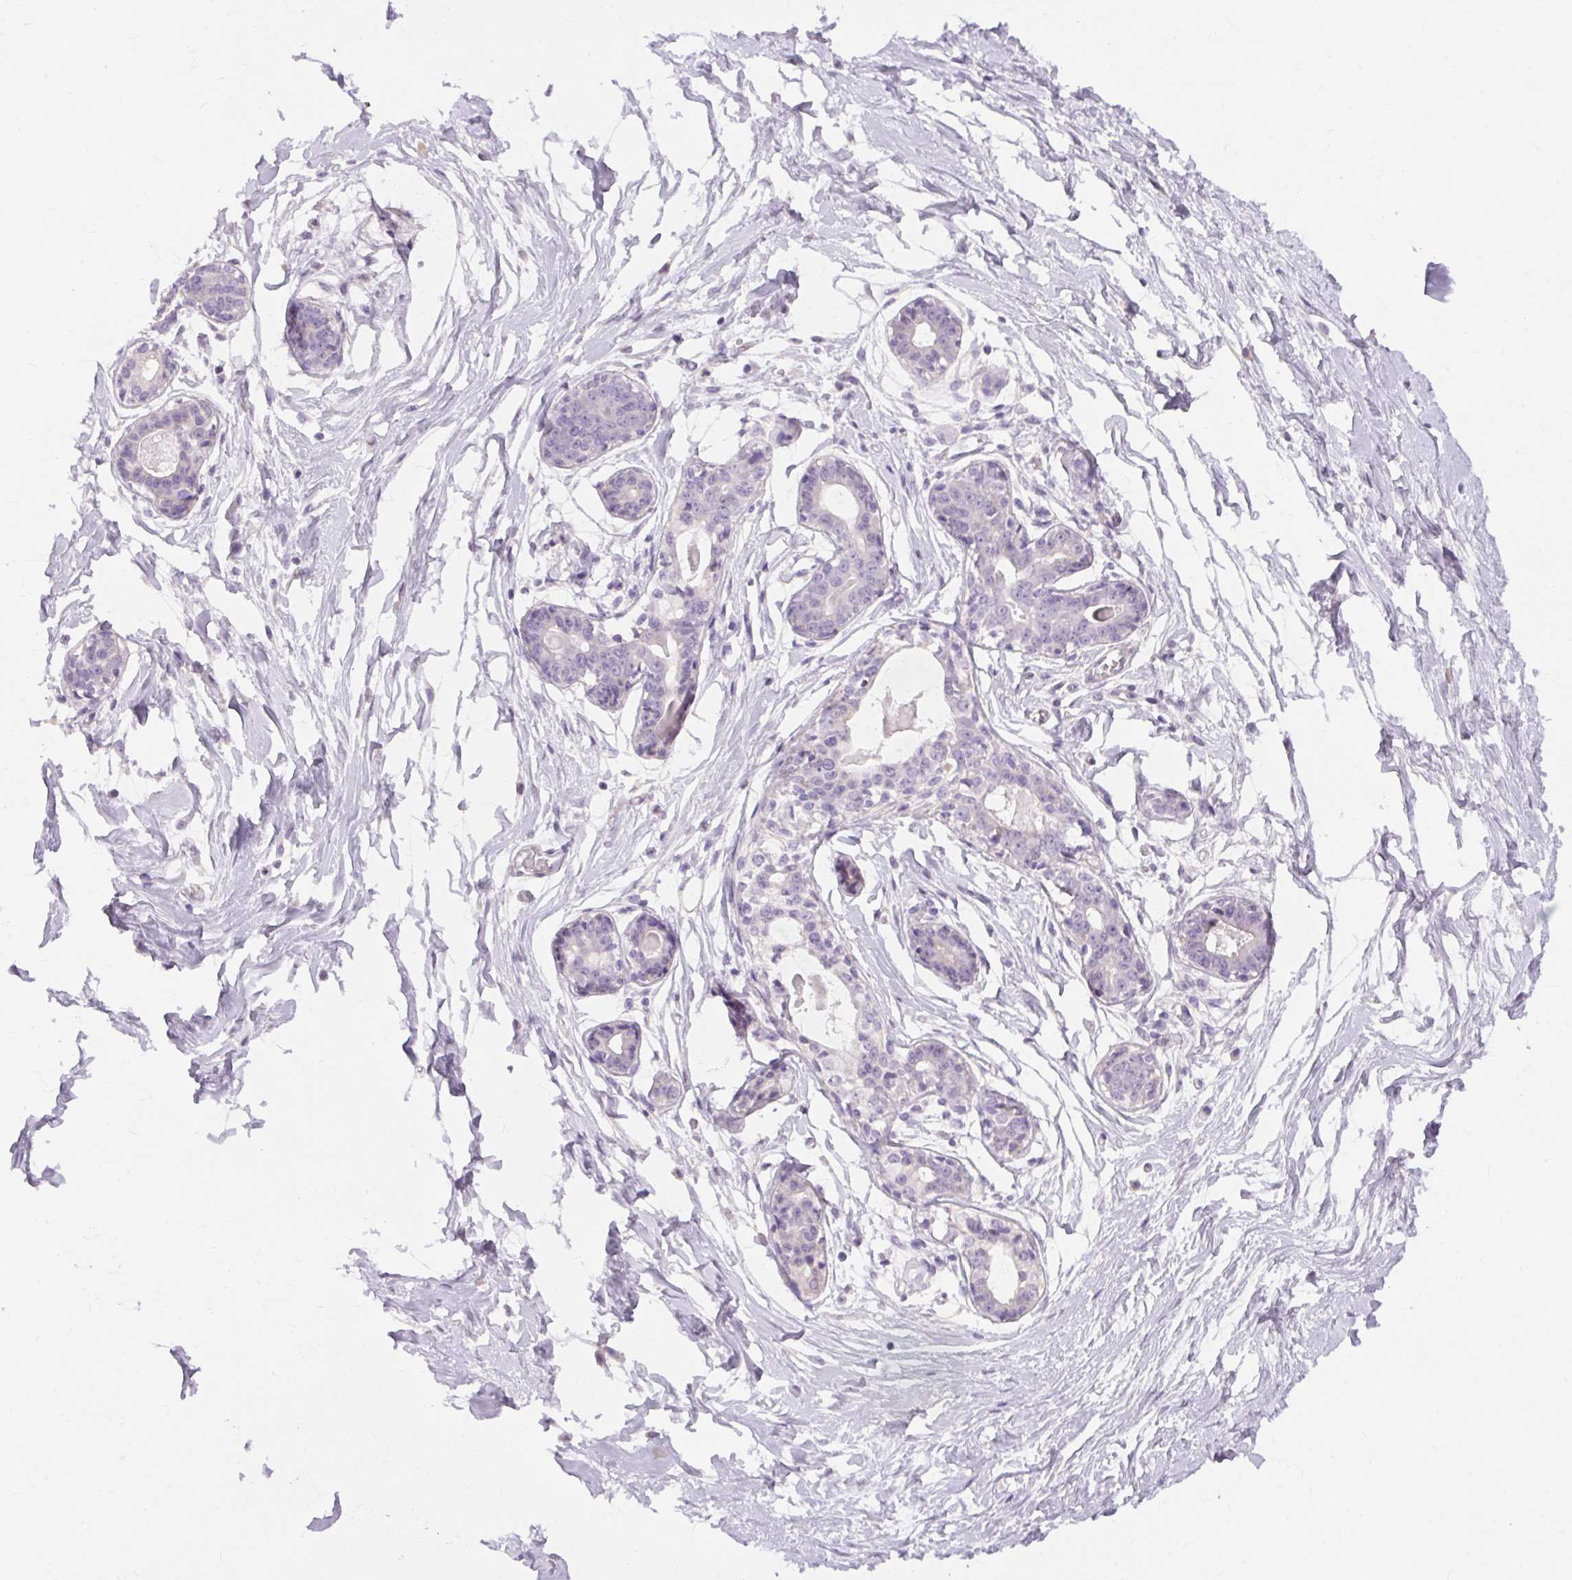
{"staining": {"intensity": "negative", "quantity": "none", "location": "none"}, "tissue": "breast", "cell_type": "Adipocytes", "image_type": "normal", "snomed": [{"axis": "morphology", "description": "Normal tissue, NOS"}, {"axis": "topography", "description": "Breast"}], "caption": "This is a photomicrograph of immunohistochemistry (IHC) staining of normal breast, which shows no expression in adipocytes.", "gene": "TM6SF1", "patient": {"sex": "female", "age": 45}}